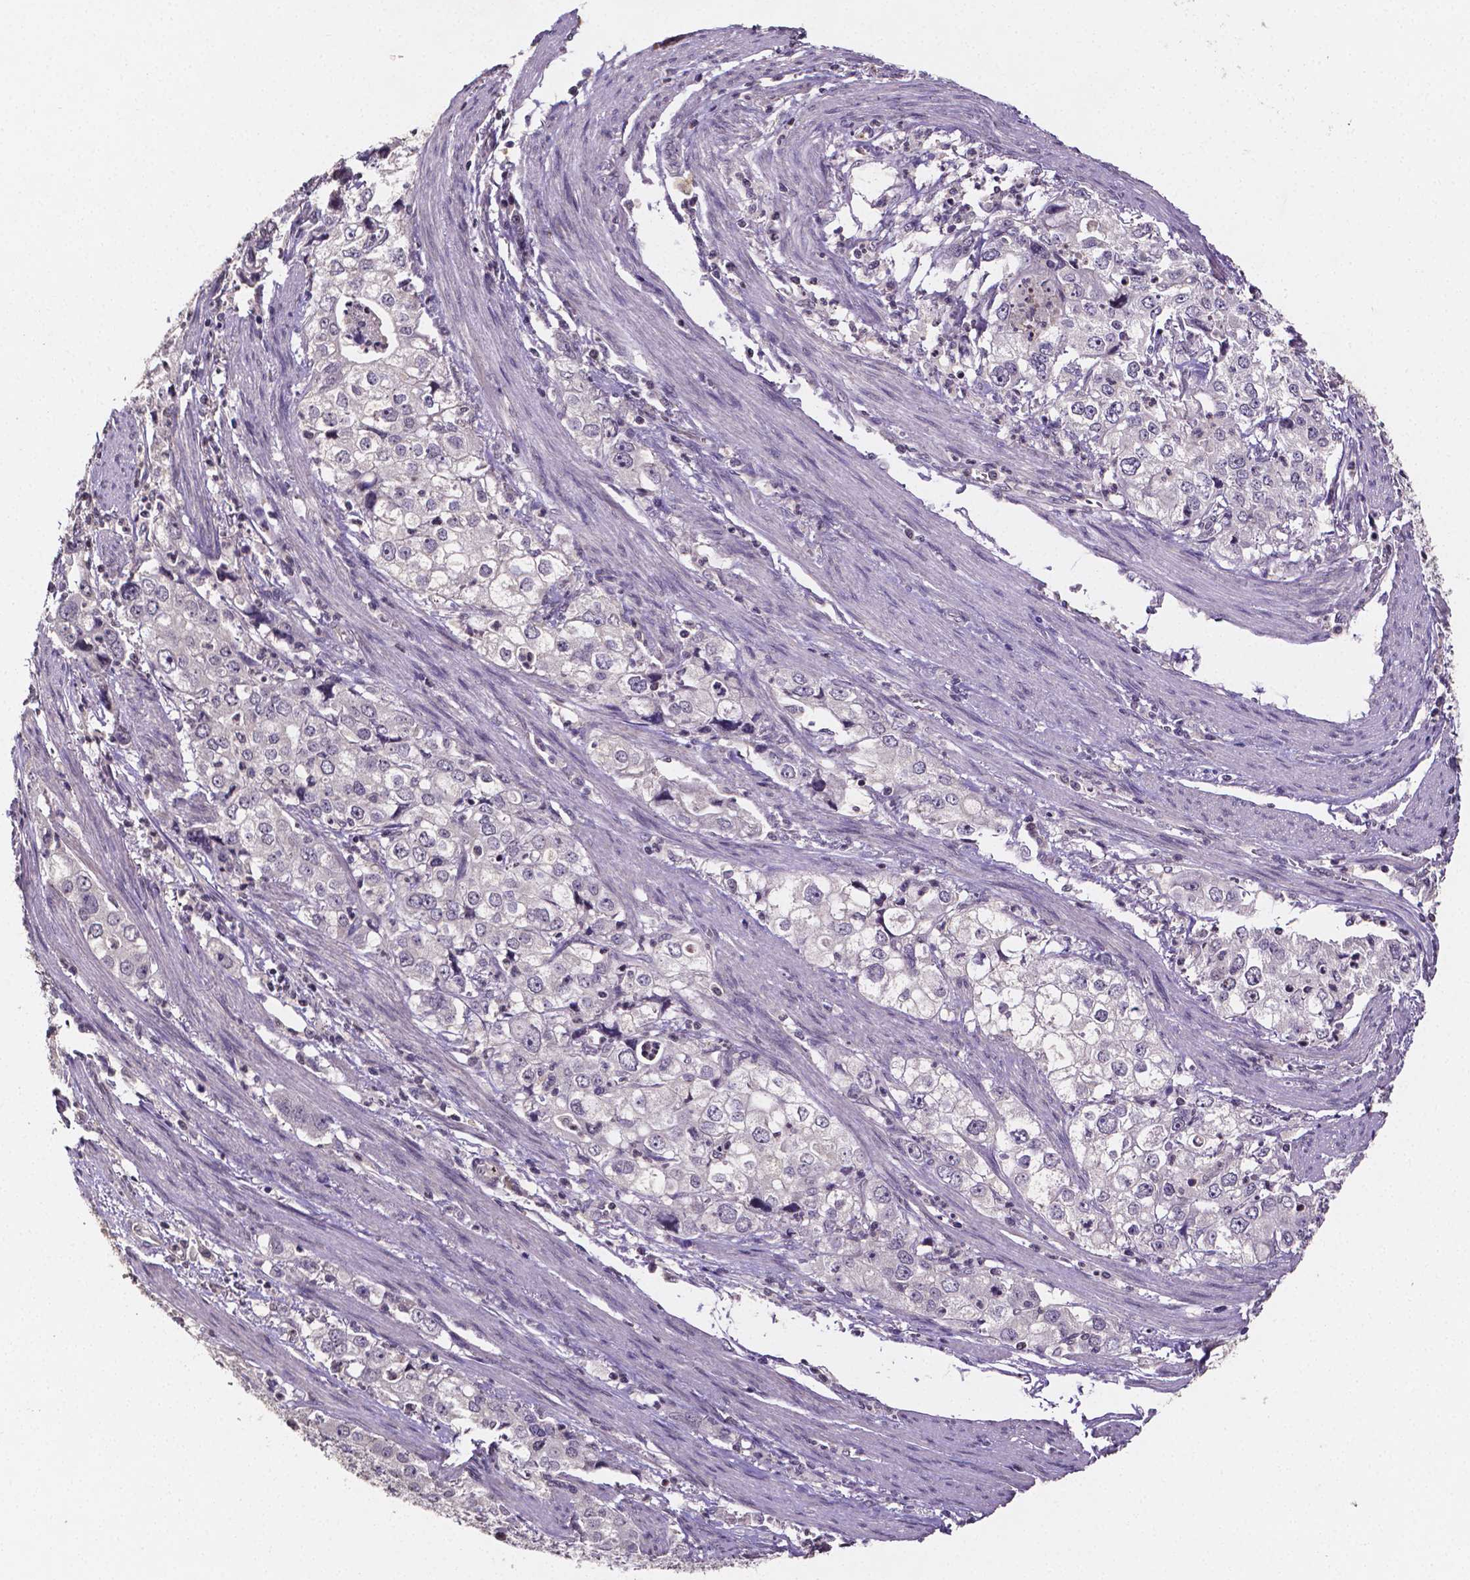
{"staining": {"intensity": "negative", "quantity": "none", "location": "none"}, "tissue": "stomach cancer", "cell_type": "Tumor cells", "image_type": "cancer", "snomed": [{"axis": "morphology", "description": "Adenocarcinoma, NOS"}, {"axis": "topography", "description": "Stomach, upper"}], "caption": "DAB (3,3'-diaminobenzidine) immunohistochemical staining of stomach cancer (adenocarcinoma) demonstrates no significant expression in tumor cells.", "gene": "NRGN", "patient": {"sex": "male", "age": 75}}